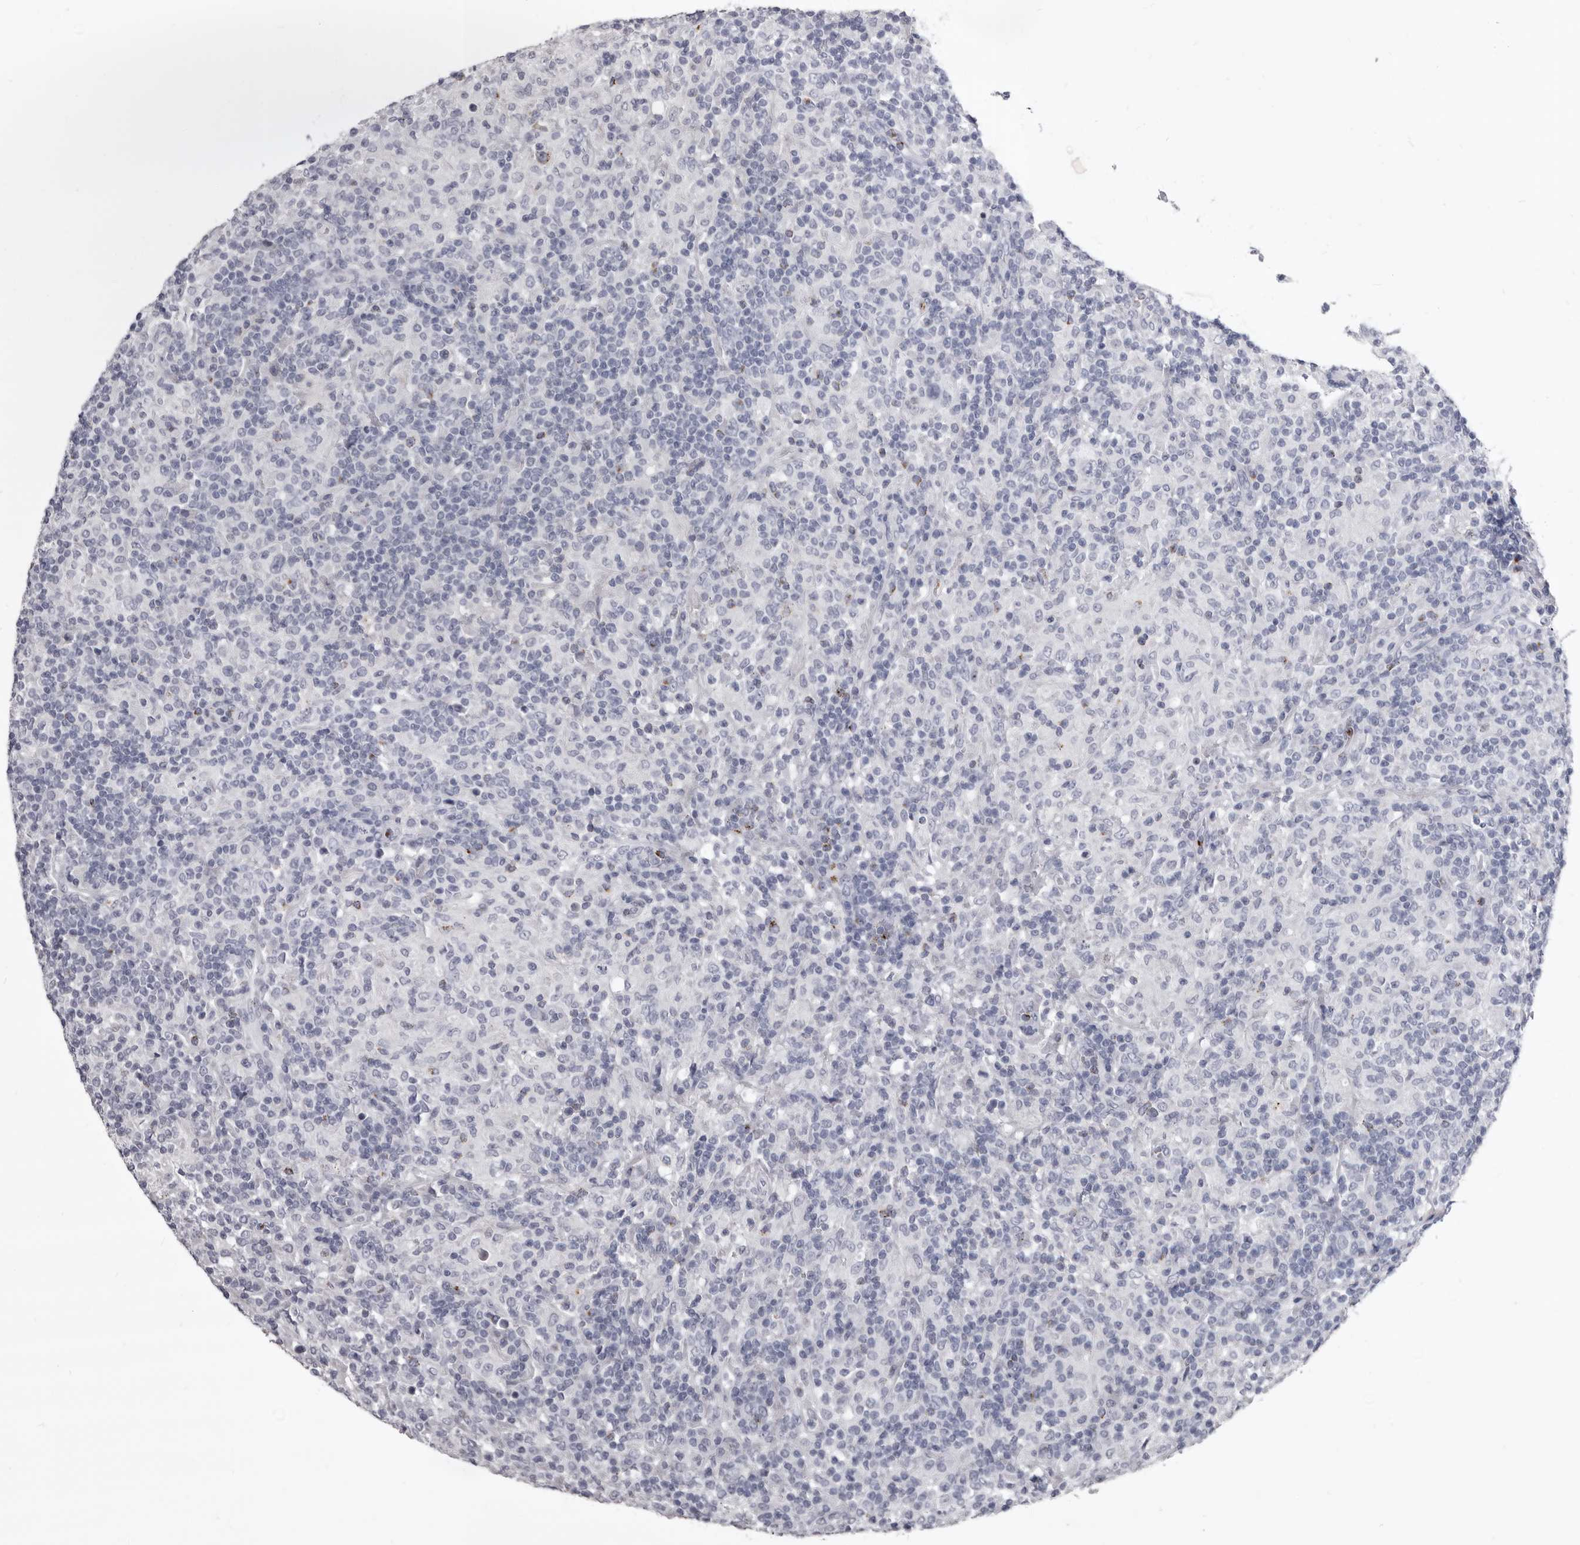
{"staining": {"intensity": "negative", "quantity": "none", "location": "none"}, "tissue": "lymphoma", "cell_type": "Tumor cells", "image_type": "cancer", "snomed": [{"axis": "morphology", "description": "Hodgkin's disease, NOS"}, {"axis": "topography", "description": "Lymph node"}], "caption": "Immunohistochemistry image of neoplastic tissue: human lymphoma stained with DAB demonstrates no significant protein staining in tumor cells.", "gene": "GZMH", "patient": {"sex": "male", "age": 70}}